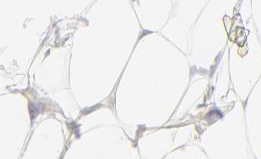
{"staining": {"intensity": "negative", "quantity": "none", "location": "none"}, "tissue": "adipose tissue", "cell_type": "Adipocytes", "image_type": "normal", "snomed": [{"axis": "morphology", "description": "Normal tissue, NOS"}, {"axis": "topography", "description": "Soft tissue"}], "caption": "Normal adipose tissue was stained to show a protein in brown. There is no significant positivity in adipocytes. (Brightfield microscopy of DAB immunohistochemistry at high magnification).", "gene": "ELF3", "patient": {"sex": "male", "age": 26}}